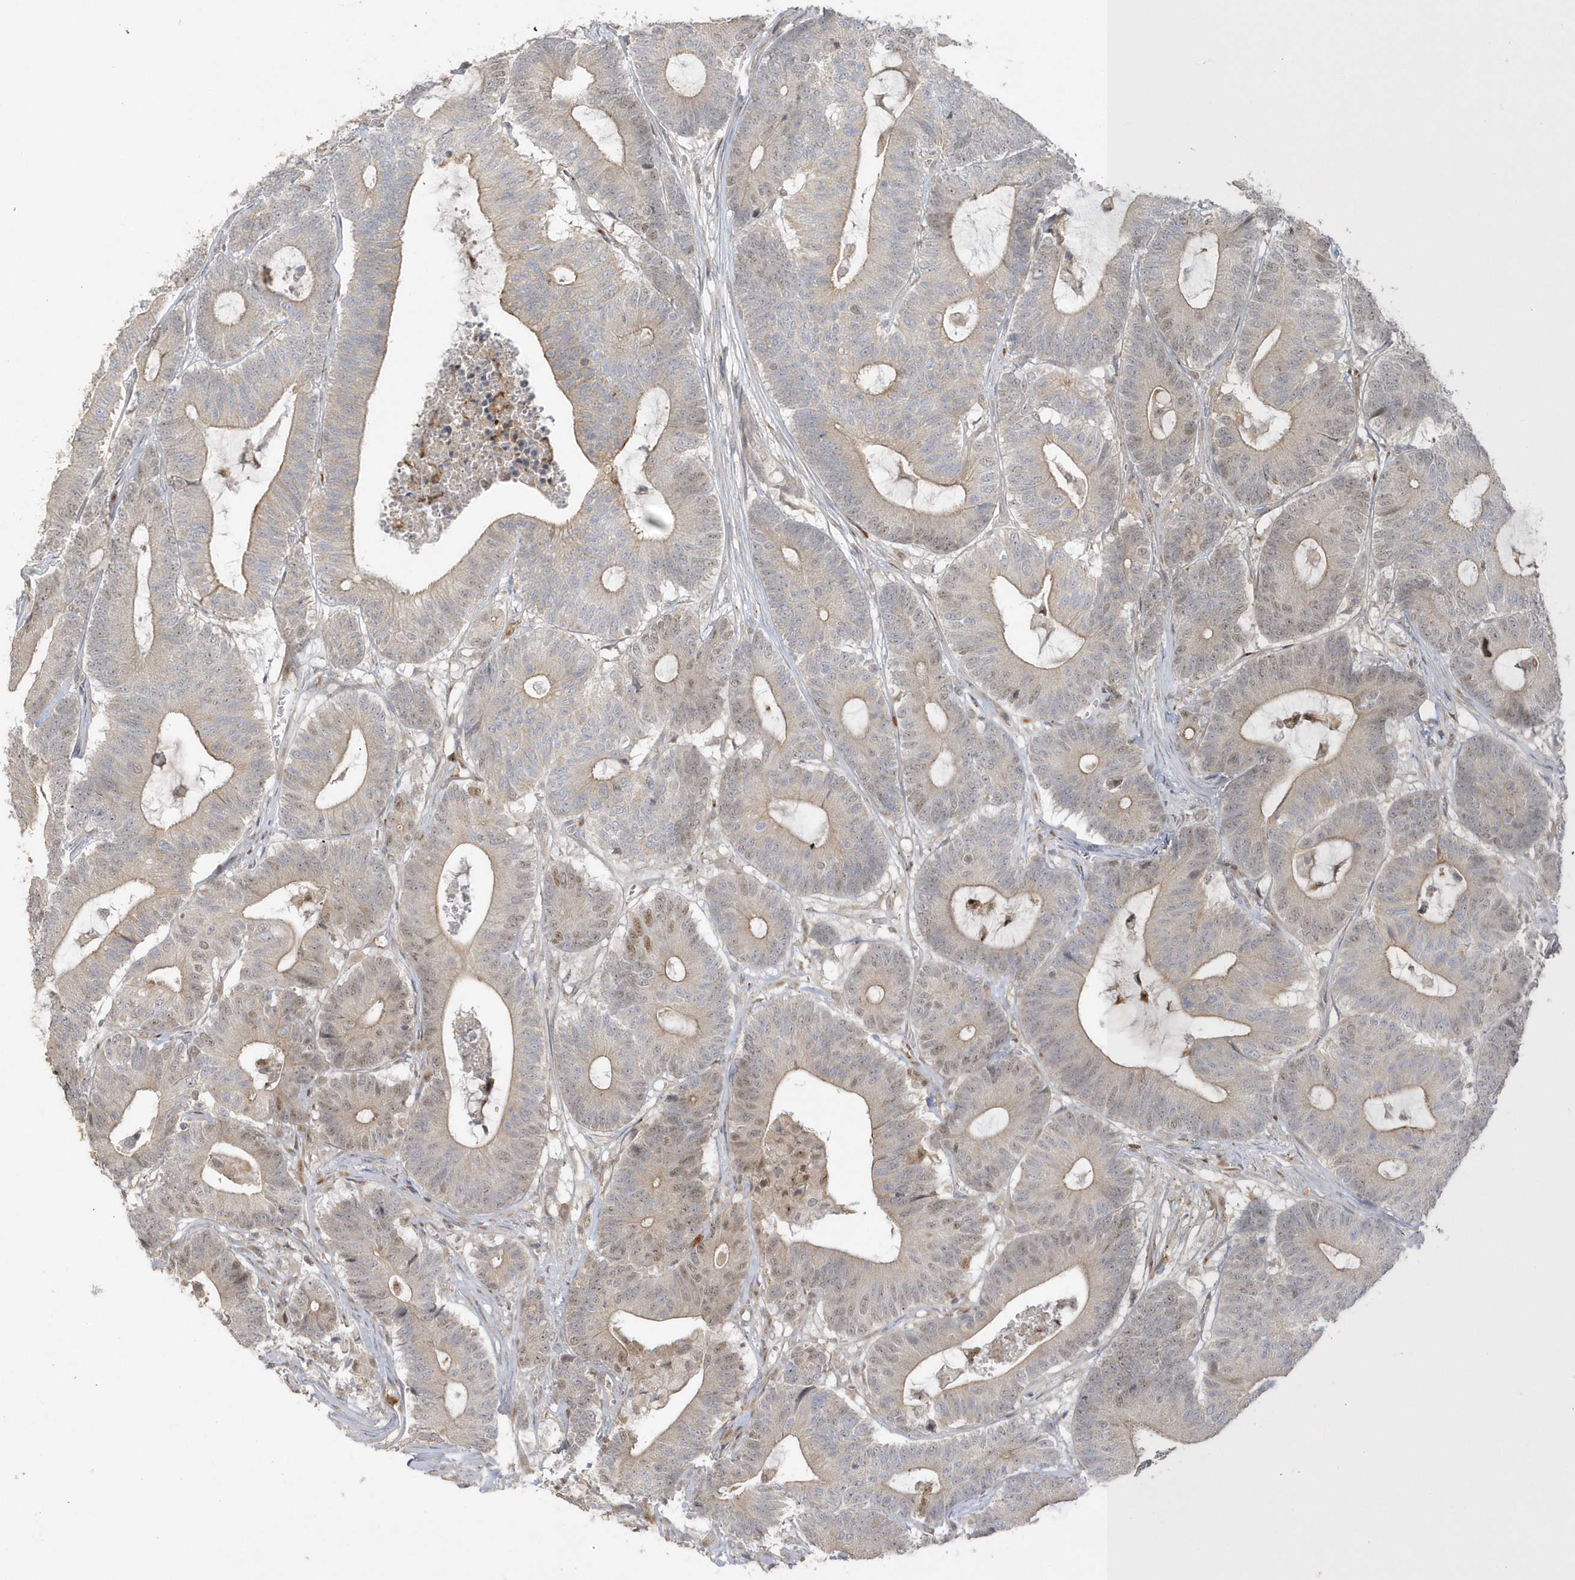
{"staining": {"intensity": "moderate", "quantity": "<25%", "location": "nuclear"}, "tissue": "colorectal cancer", "cell_type": "Tumor cells", "image_type": "cancer", "snomed": [{"axis": "morphology", "description": "Adenocarcinoma, NOS"}, {"axis": "topography", "description": "Colon"}], "caption": "About <25% of tumor cells in colorectal cancer (adenocarcinoma) exhibit moderate nuclear protein staining as visualized by brown immunohistochemical staining.", "gene": "NAF1", "patient": {"sex": "female", "age": 84}}